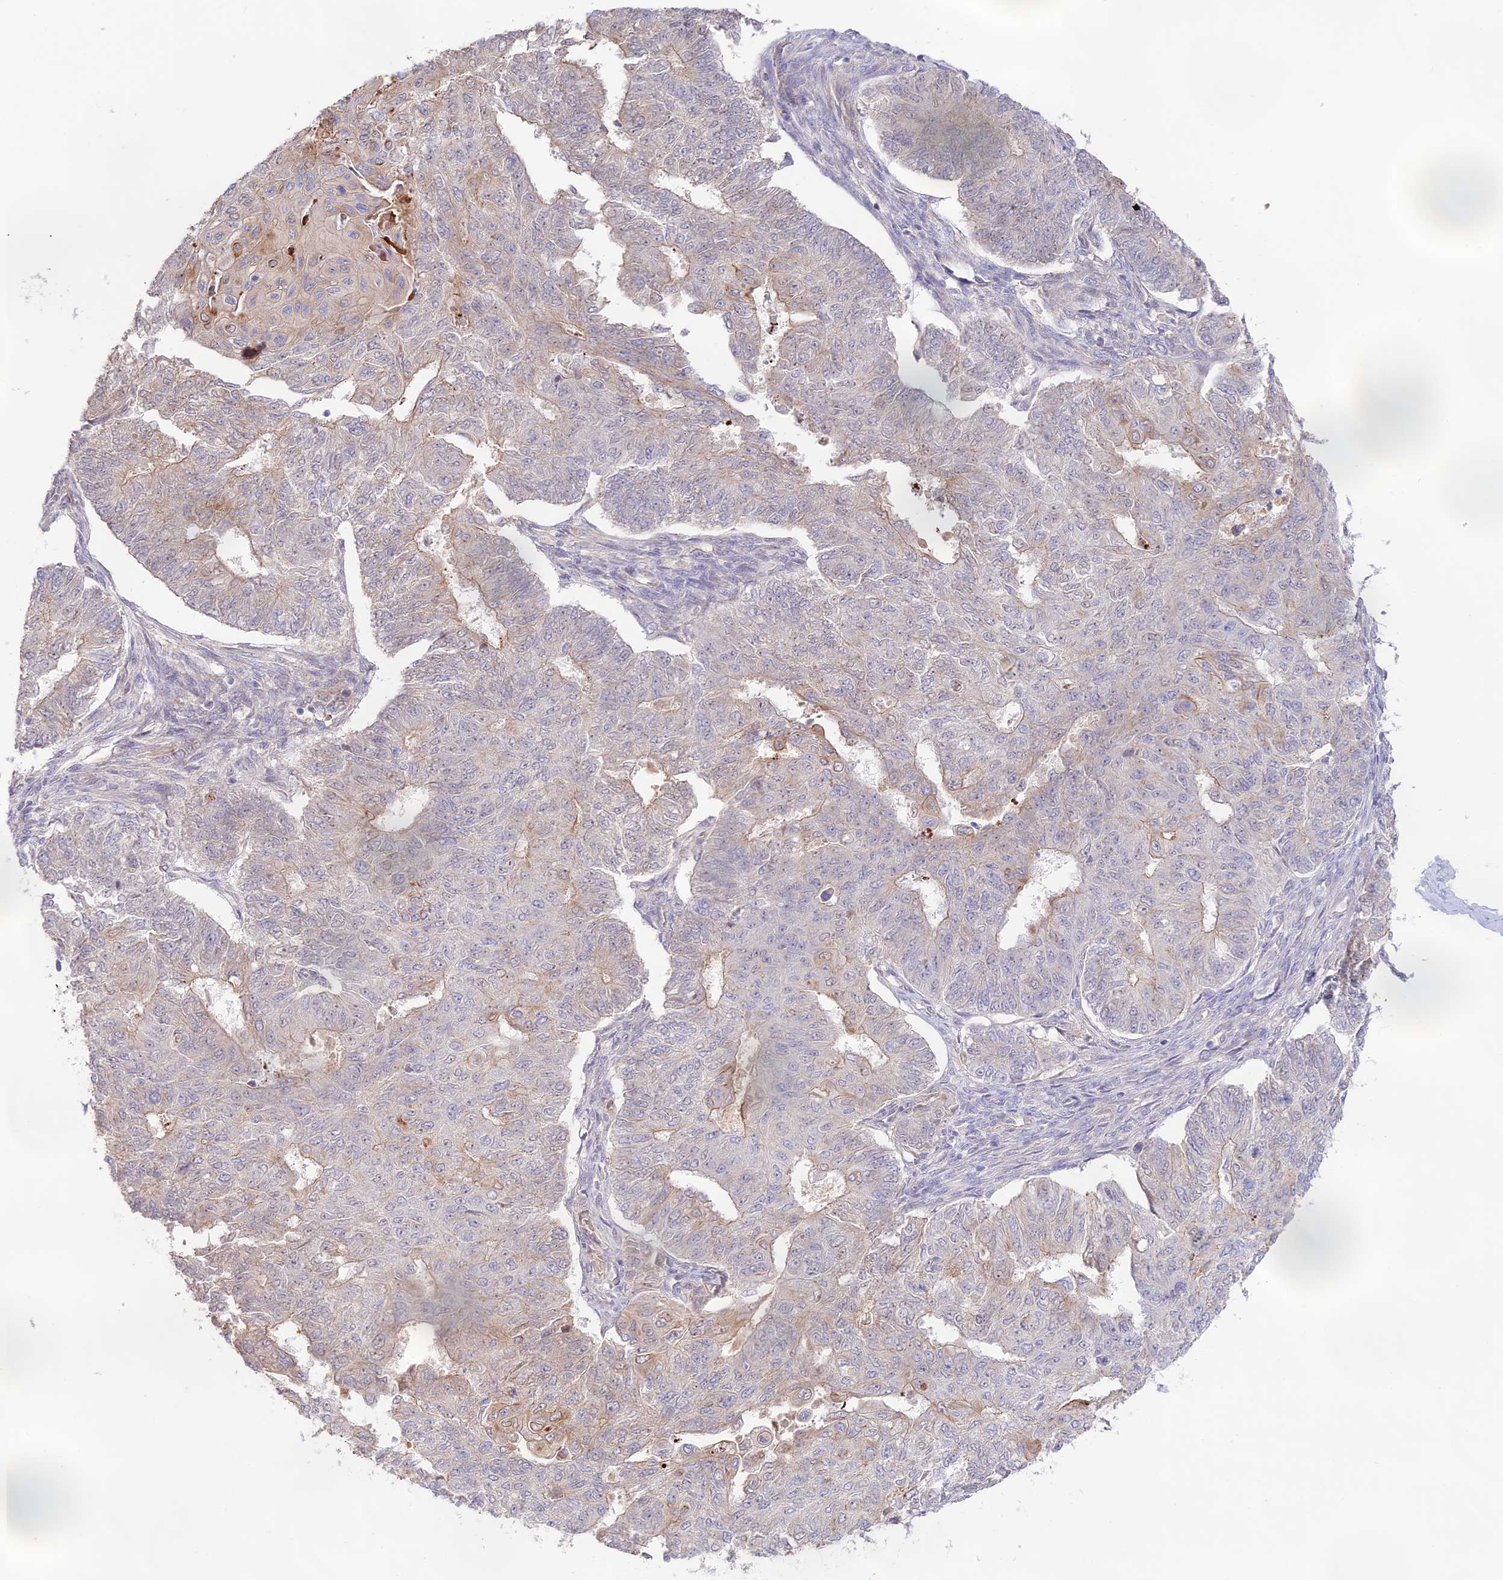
{"staining": {"intensity": "weak", "quantity": "<25%", "location": "cytoplasmic/membranous"}, "tissue": "endometrial cancer", "cell_type": "Tumor cells", "image_type": "cancer", "snomed": [{"axis": "morphology", "description": "Adenocarcinoma, NOS"}, {"axis": "topography", "description": "Endometrium"}], "caption": "Adenocarcinoma (endometrial) stained for a protein using immunohistochemistry reveals no expression tumor cells.", "gene": "CAMSAP3", "patient": {"sex": "female", "age": 32}}